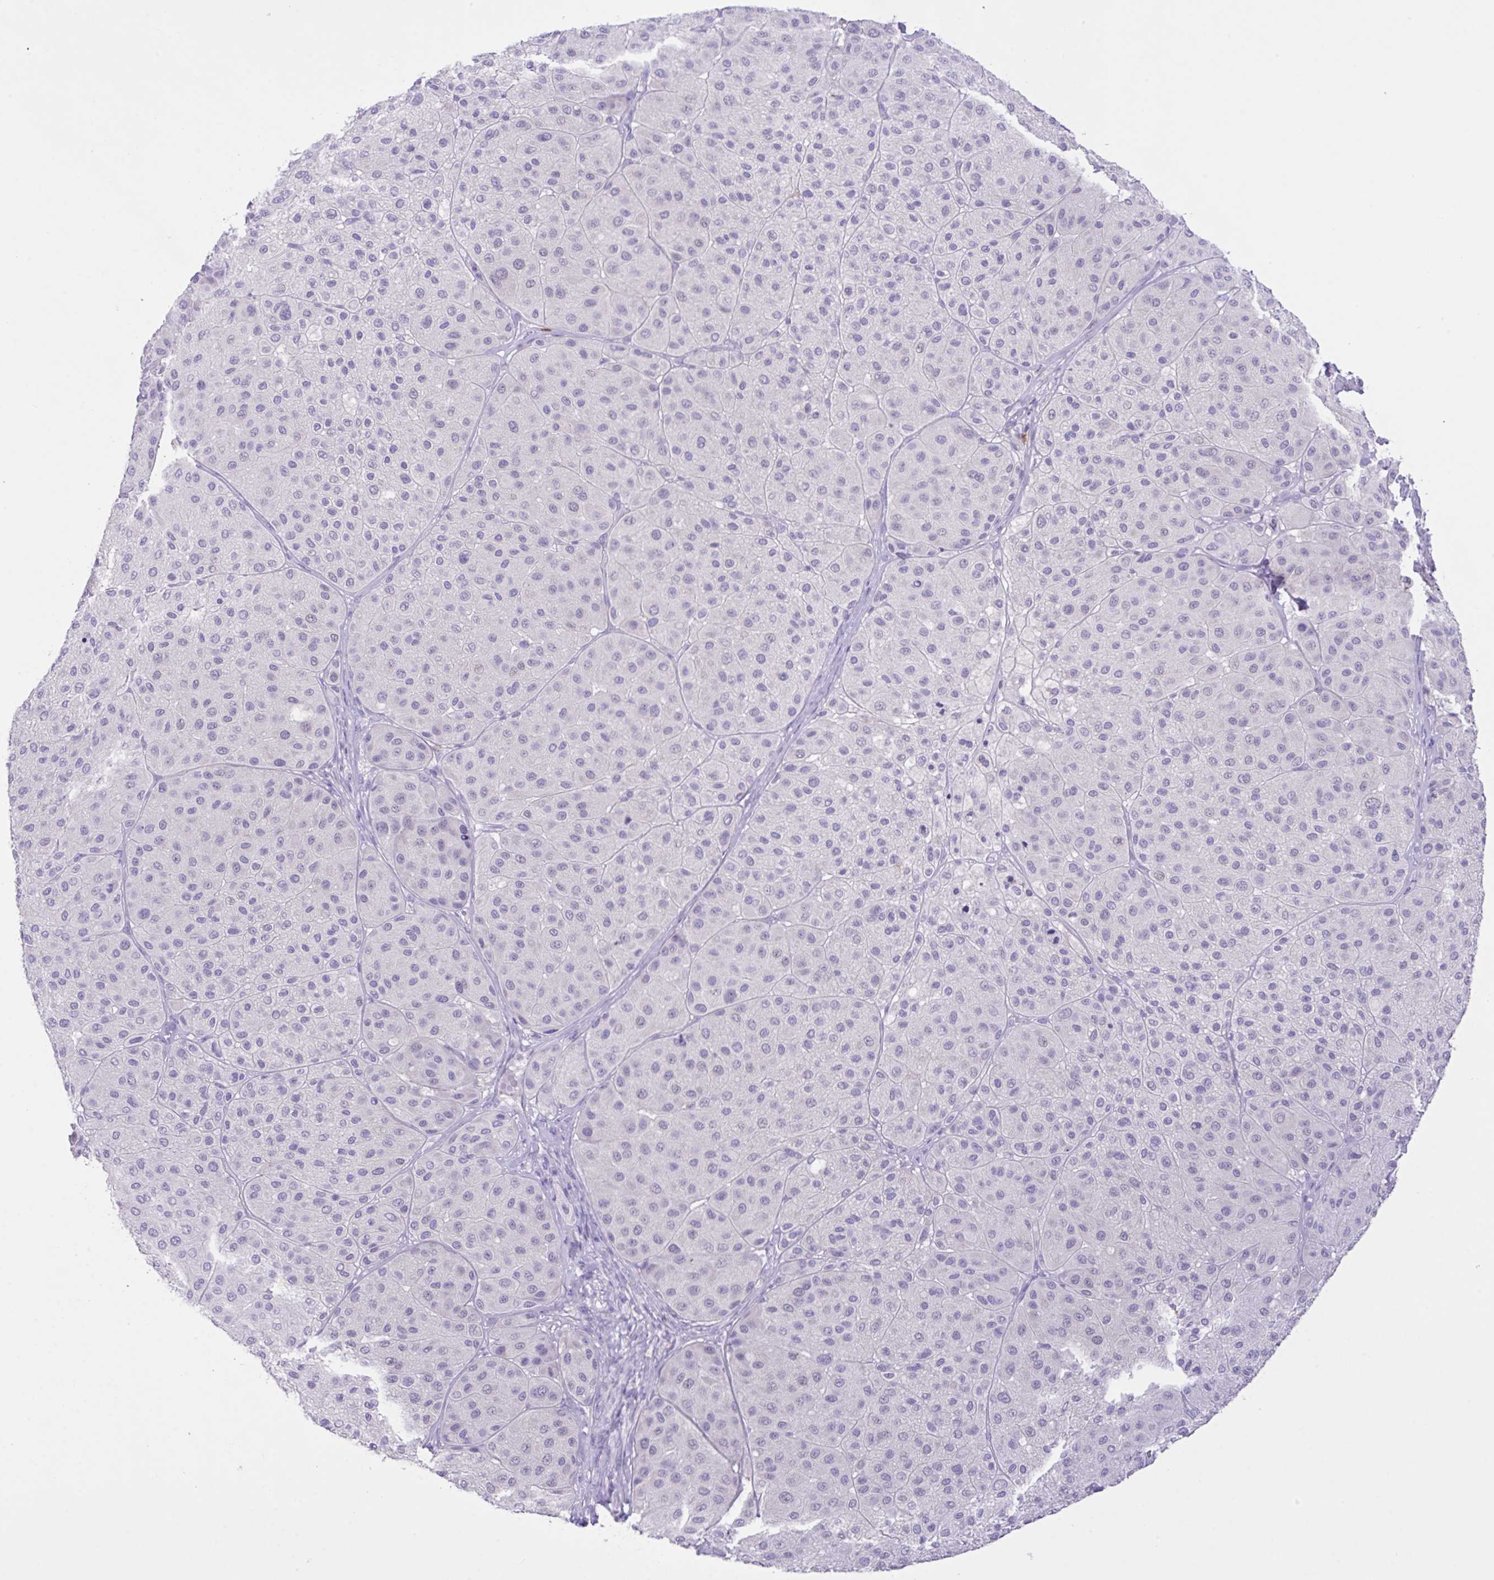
{"staining": {"intensity": "negative", "quantity": "none", "location": "none"}, "tissue": "melanoma", "cell_type": "Tumor cells", "image_type": "cancer", "snomed": [{"axis": "morphology", "description": "Malignant melanoma, Metastatic site"}, {"axis": "topography", "description": "Smooth muscle"}], "caption": "DAB (3,3'-diaminobenzidine) immunohistochemical staining of melanoma displays no significant staining in tumor cells.", "gene": "CST11", "patient": {"sex": "male", "age": 41}}